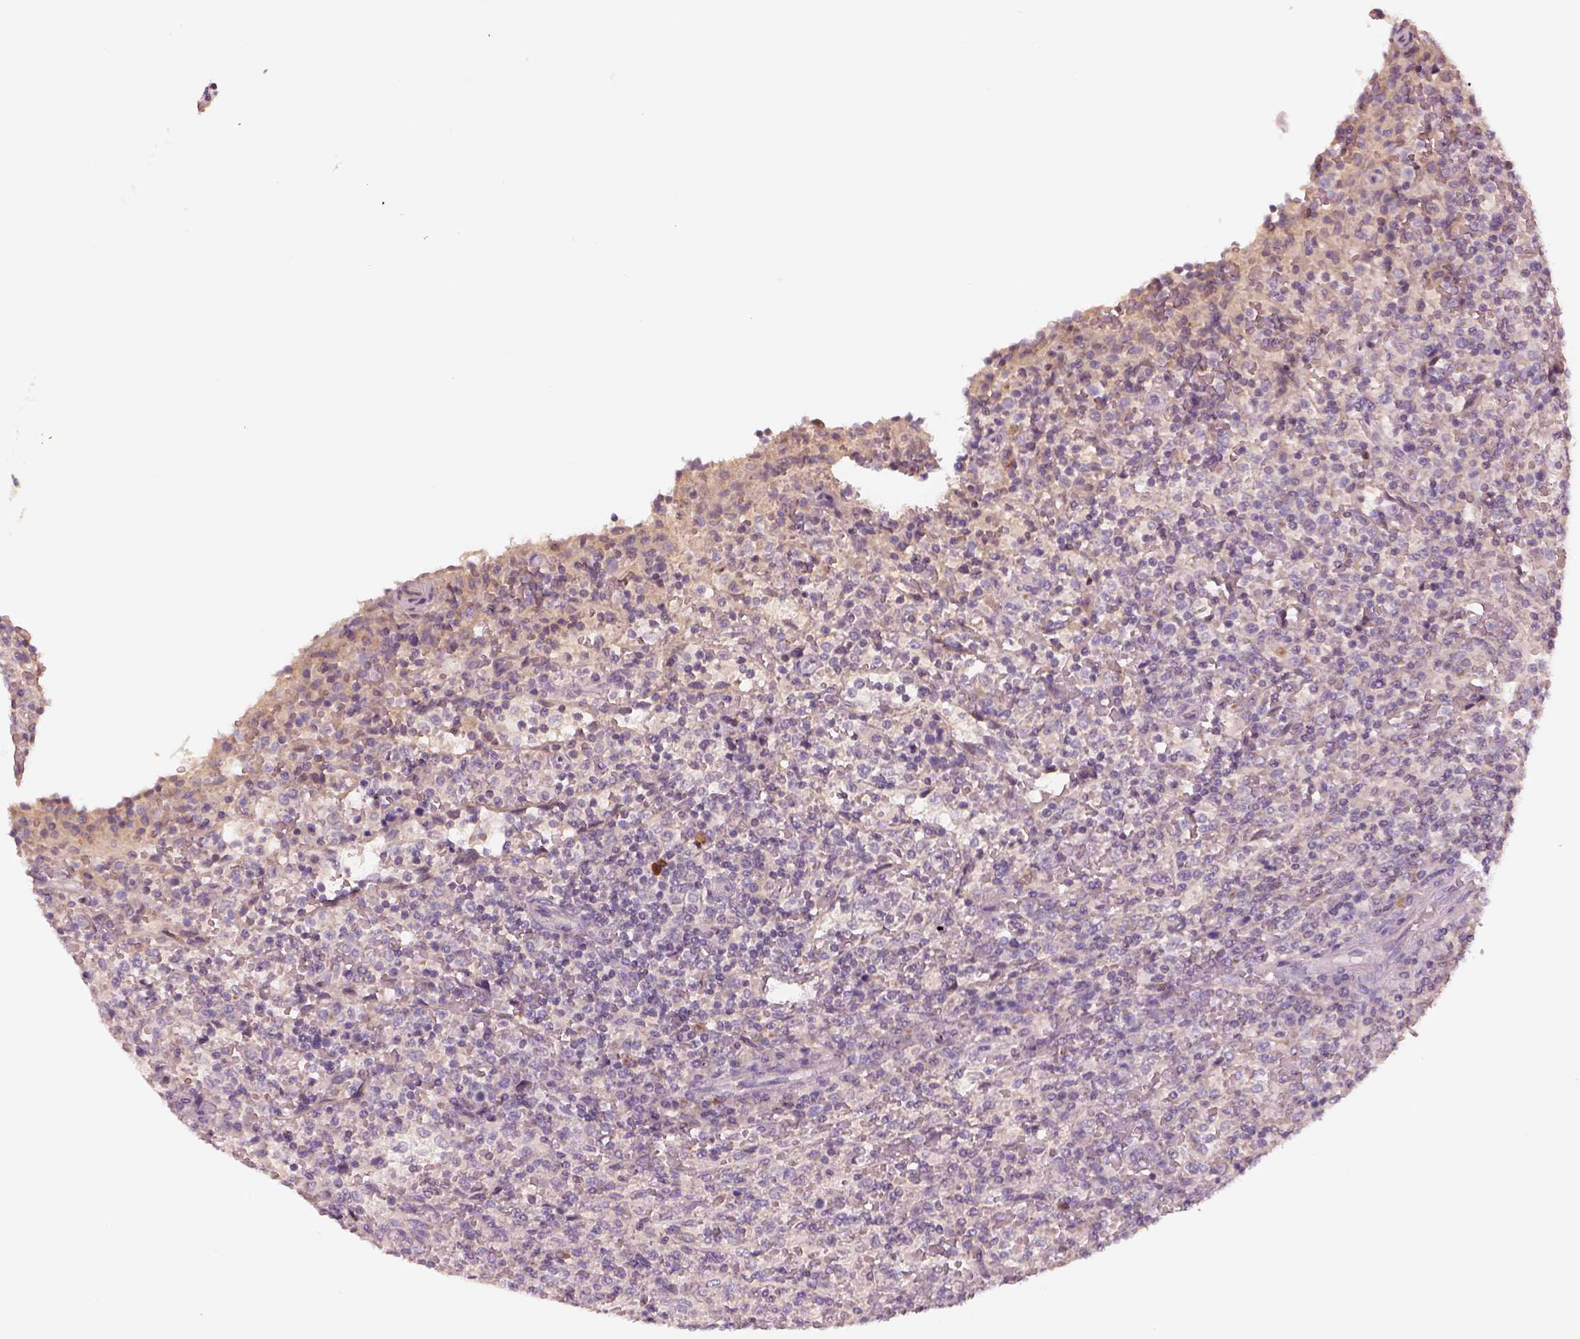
{"staining": {"intensity": "negative", "quantity": "none", "location": "none"}, "tissue": "lymphoma", "cell_type": "Tumor cells", "image_type": "cancer", "snomed": [{"axis": "morphology", "description": "Malignant lymphoma, non-Hodgkin's type, Low grade"}, {"axis": "topography", "description": "Spleen"}], "caption": "DAB (3,3'-diaminobenzidine) immunohistochemical staining of low-grade malignant lymphoma, non-Hodgkin's type demonstrates no significant staining in tumor cells. Brightfield microscopy of IHC stained with DAB (3,3'-diaminobenzidine) (brown) and hematoxylin (blue), captured at high magnification.", "gene": "SDCBP2", "patient": {"sex": "male", "age": 62}}